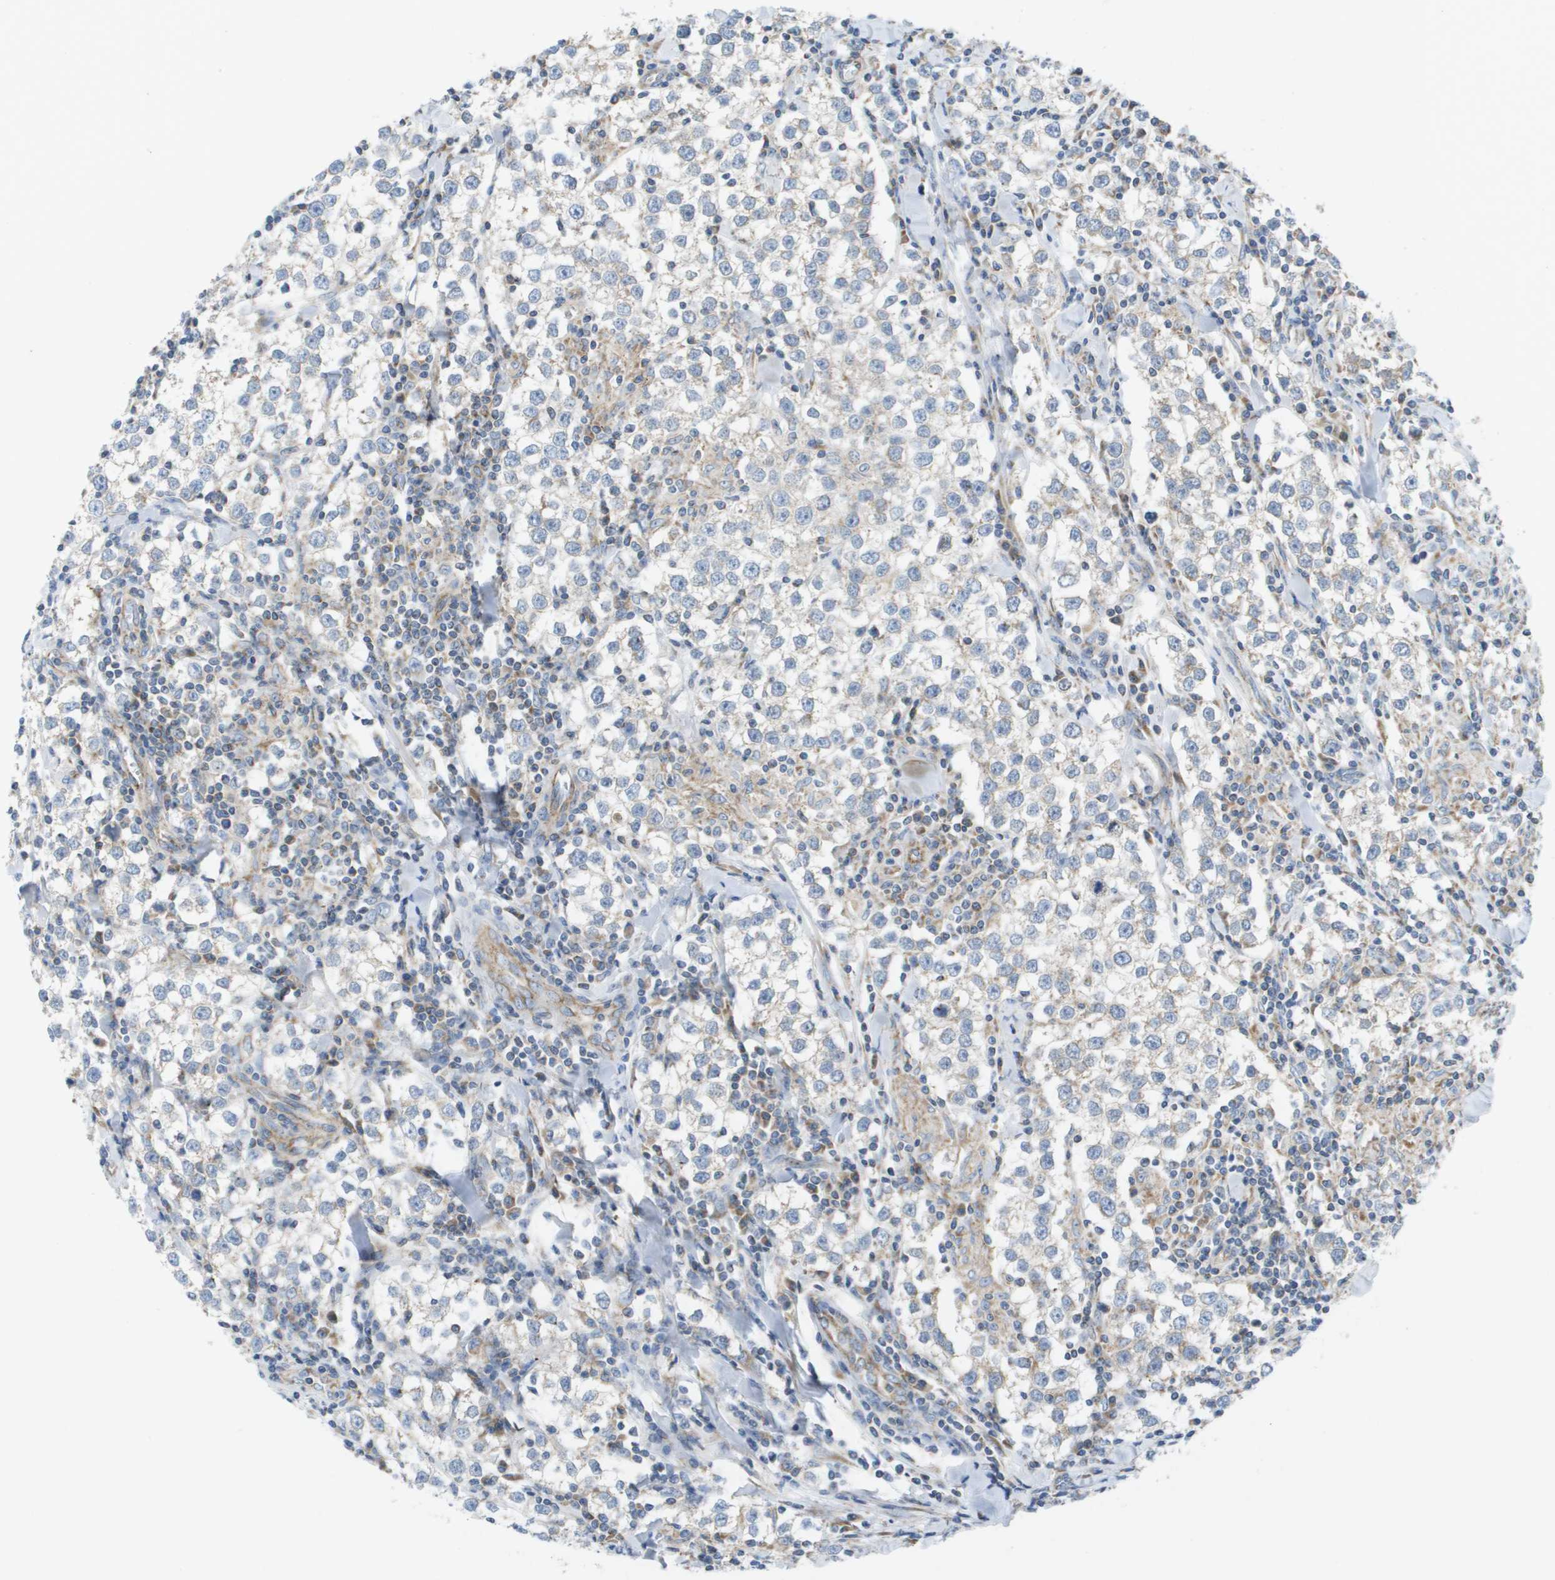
{"staining": {"intensity": "negative", "quantity": "none", "location": "none"}, "tissue": "testis cancer", "cell_type": "Tumor cells", "image_type": "cancer", "snomed": [{"axis": "morphology", "description": "Seminoma, NOS"}, {"axis": "morphology", "description": "Carcinoma, Embryonal, NOS"}, {"axis": "topography", "description": "Testis"}], "caption": "The immunohistochemistry photomicrograph has no significant positivity in tumor cells of testis embryonal carcinoma tissue.", "gene": "FIS1", "patient": {"sex": "male", "age": 36}}